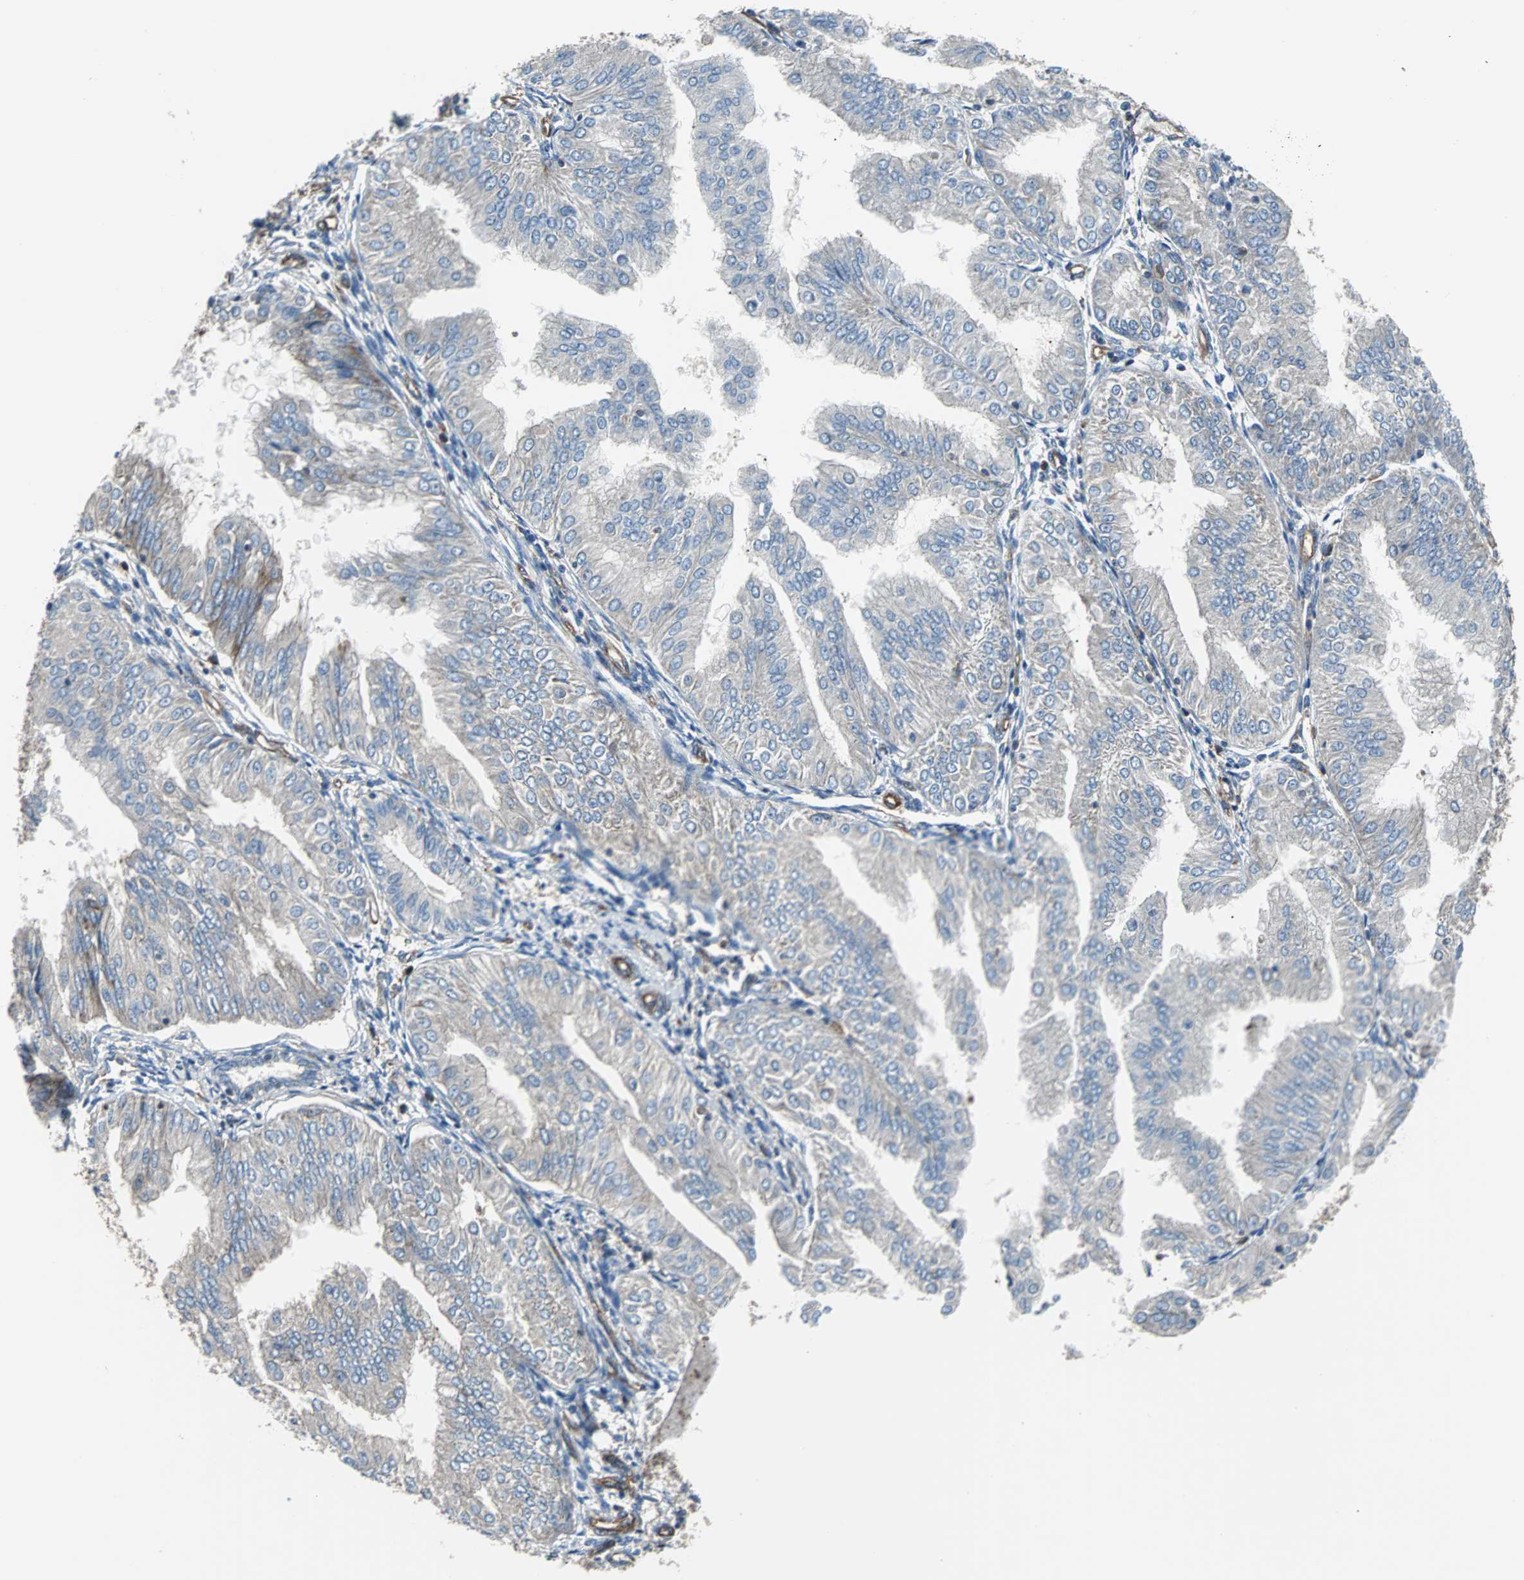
{"staining": {"intensity": "weak", "quantity": ">75%", "location": "cytoplasmic/membranous"}, "tissue": "endometrial cancer", "cell_type": "Tumor cells", "image_type": "cancer", "snomed": [{"axis": "morphology", "description": "Adenocarcinoma, NOS"}, {"axis": "topography", "description": "Endometrium"}], "caption": "Immunohistochemical staining of human endometrial adenocarcinoma exhibits low levels of weak cytoplasmic/membranous expression in about >75% of tumor cells.", "gene": "PLCG2", "patient": {"sex": "female", "age": 53}}